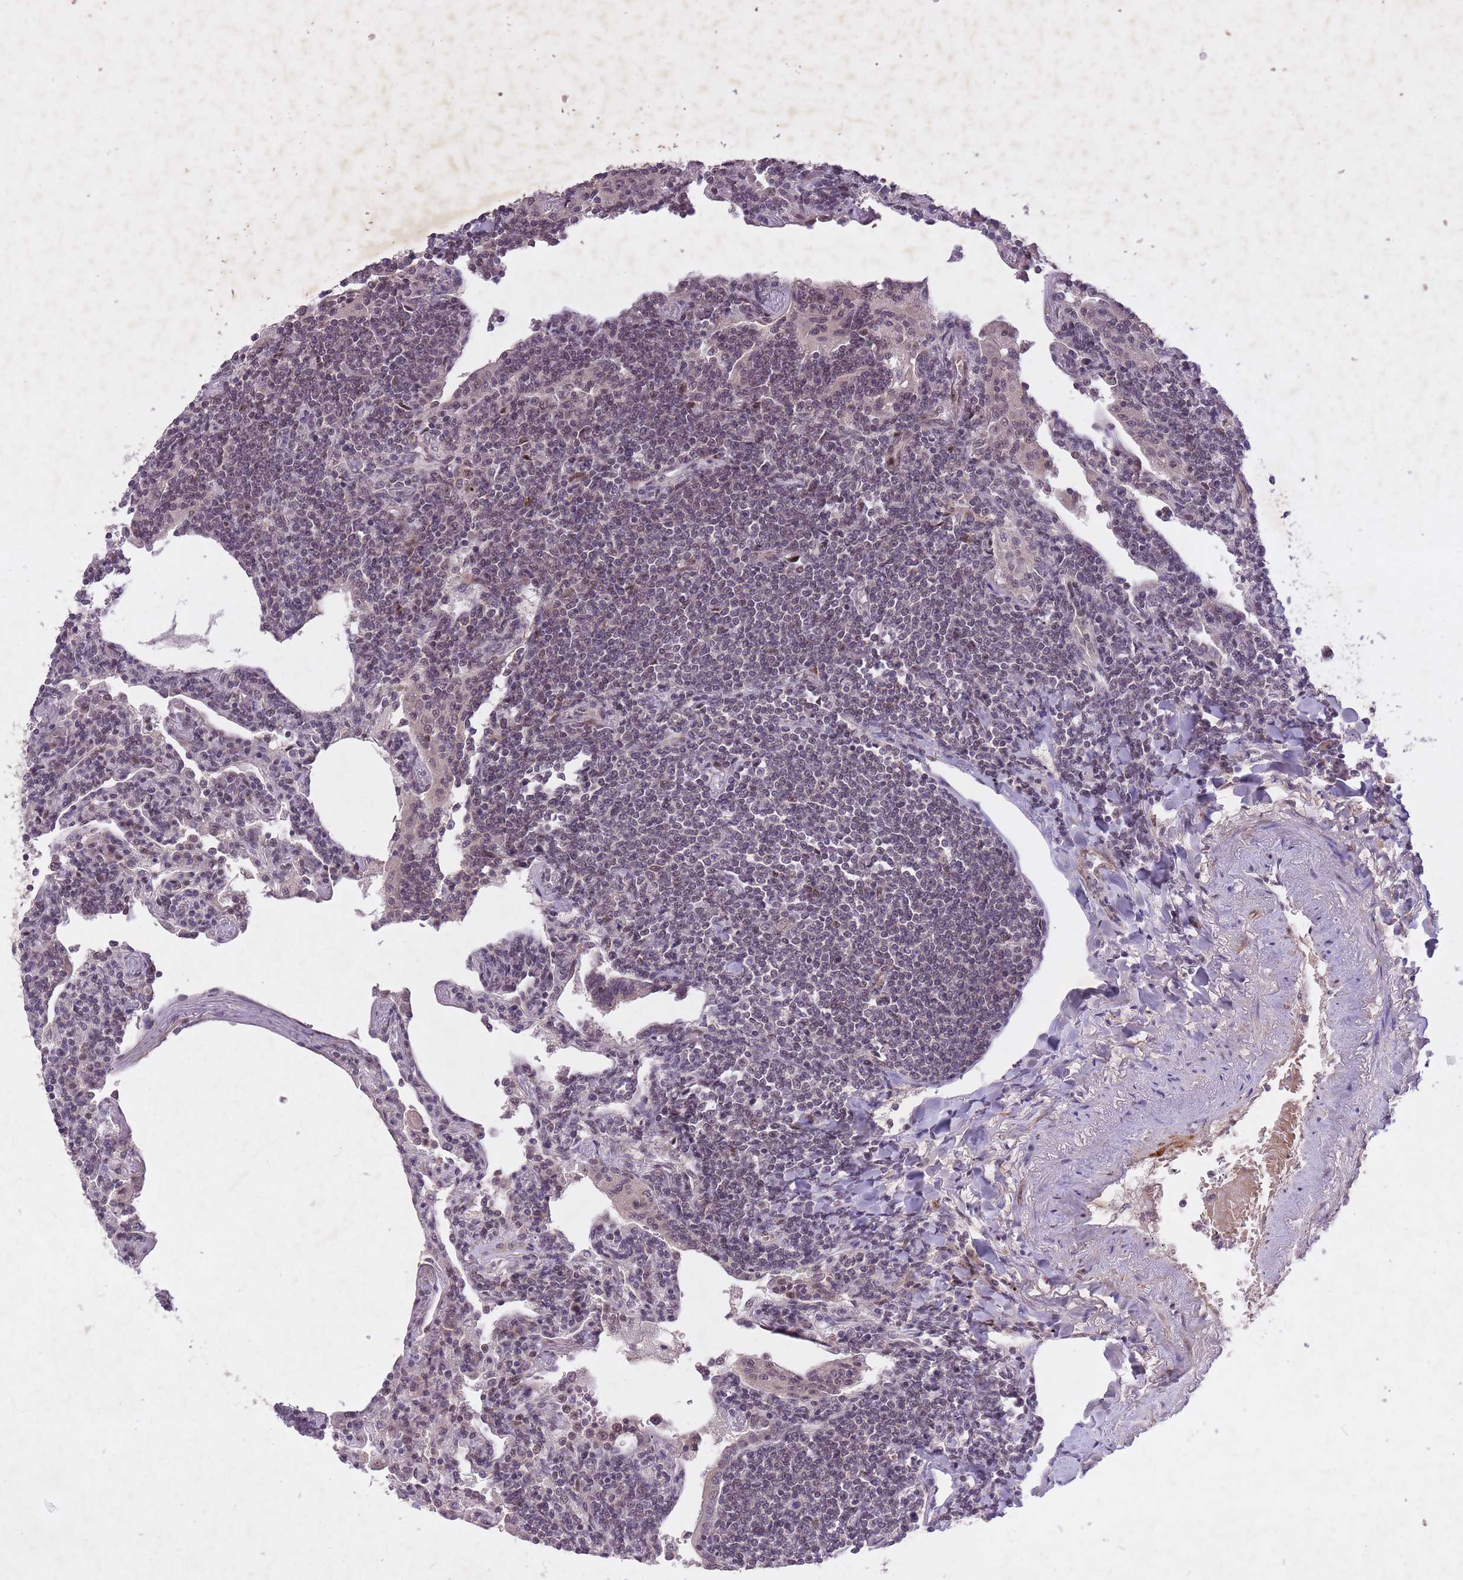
{"staining": {"intensity": "weak", "quantity": "25%-75%", "location": "nuclear"}, "tissue": "lymphoma", "cell_type": "Tumor cells", "image_type": "cancer", "snomed": [{"axis": "morphology", "description": "Malignant lymphoma, non-Hodgkin's type, Low grade"}, {"axis": "topography", "description": "Lung"}], "caption": "Human lymphoma stained for a protein (brown) reveals weak nuclear positive expression in approximately 25%-75% of tumor cells.", "gene": "CBX6", "patient": {"sex": "female", "age": 71}}